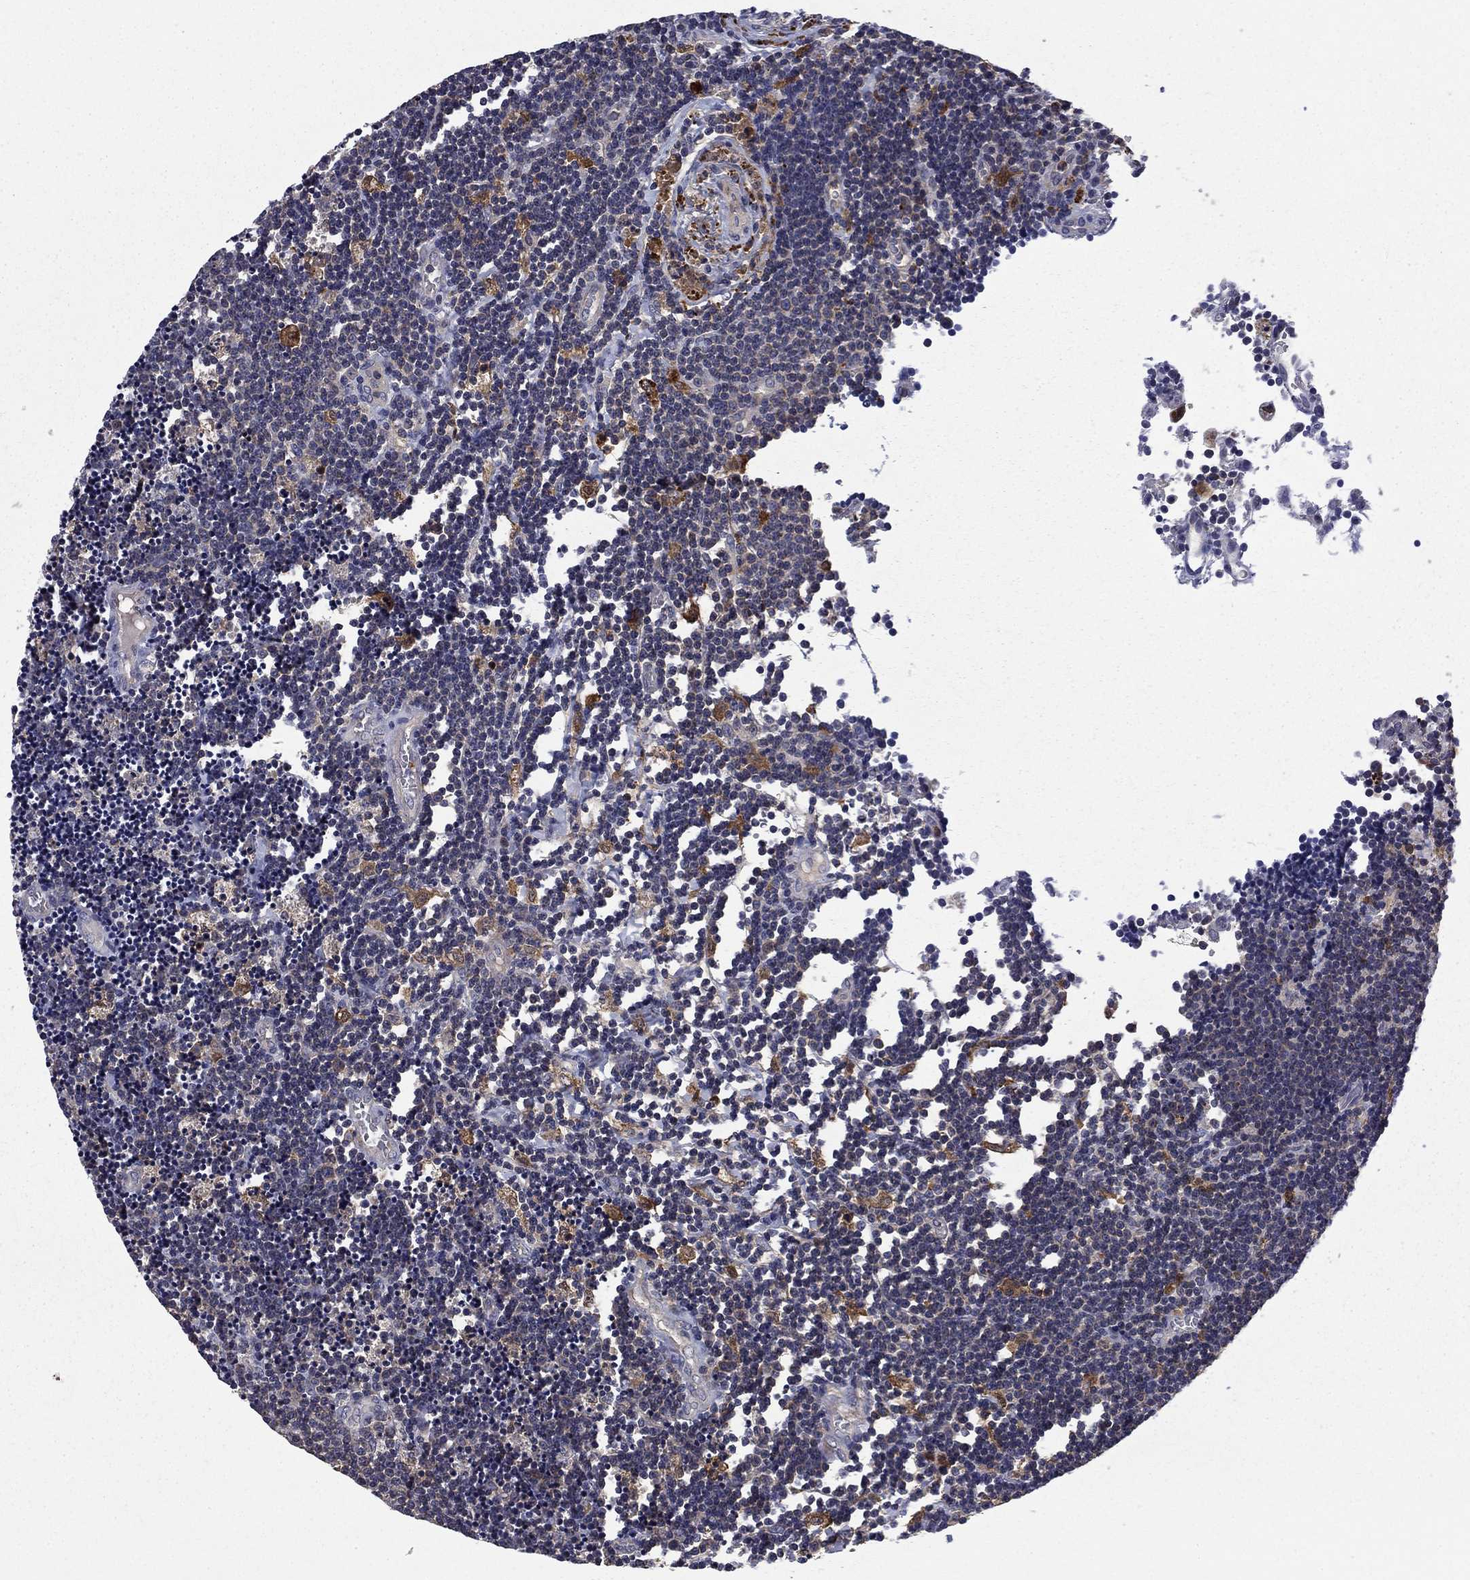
{"staining": {"intensity": "strong", "quantity": "<25%", "location": "cytoplasmic/membranous"}, "tissue": "lymphoma", "cell_type": "Tumor cells", "image_type": "cancer", "snomed": [{"axis": "morphology", "description": "Malignant lymphoma, non-Hodgkin's type, Low grade"}, {"axis": "topography", "description": "Brain"}], "caption": "Protein staining of lymphoma tissue exhibits strong cytoplasmic/membranous positivity in approximately <25% of tumor cells.", "gene": "CEACAM7", "patient": {"sex": "female", "age": 66}}